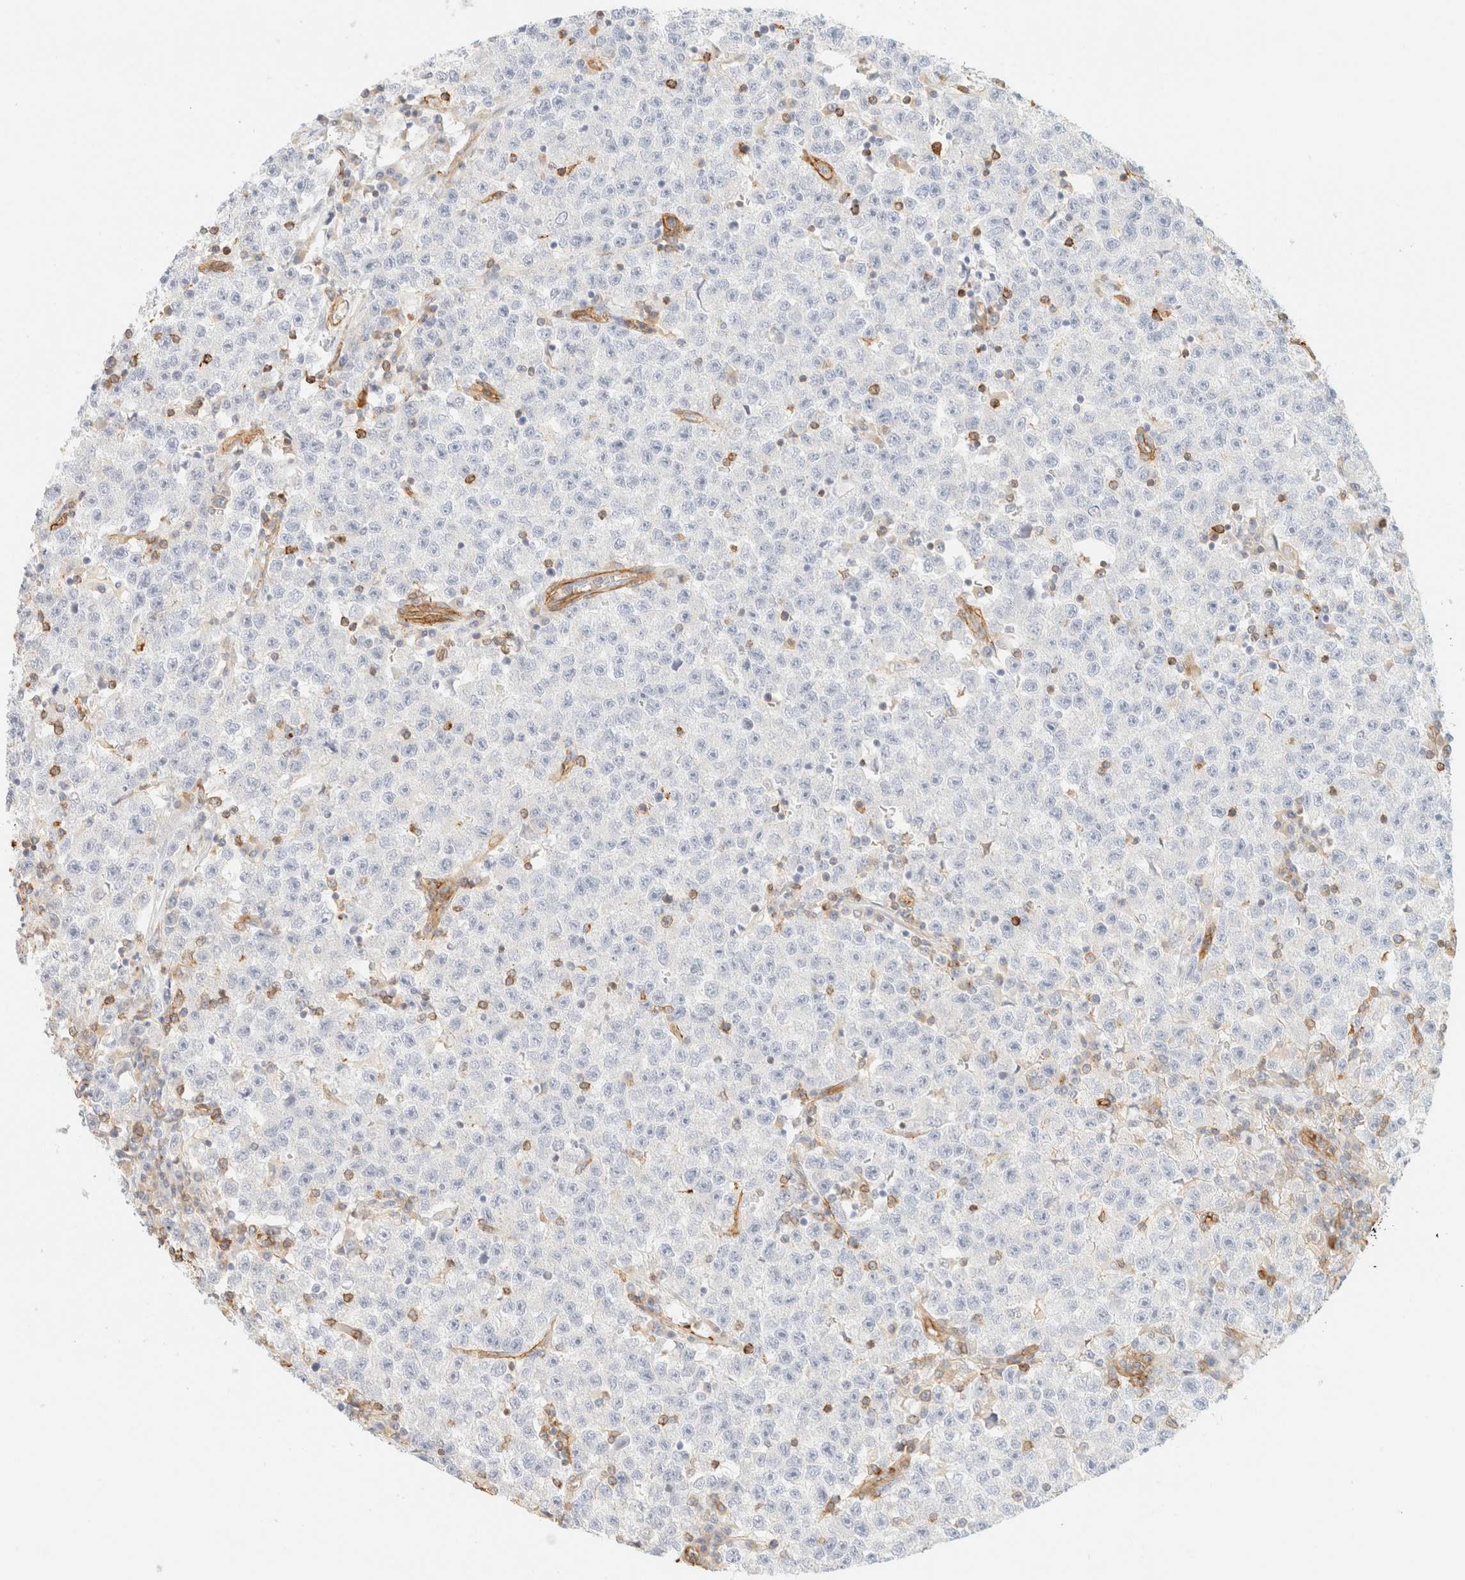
{"staining": {"intensity": "negative", "quantity": "none", "location": "none"}, "tissue": "testis cancer", "cell_type": "Tumor cells", "image_type": "cancer", "snomed": [{"axis": "morphology", "description": "Seminoma, NOS"}, {"axis": "topography", "description": "Testis"}], "caption": "Testis cancer (seminoma) was stained to show a protein in brown. There is no significant expression in tumor cells.", "gene": "OTOP2", "patient": {"sex": "male", "age": 22}}